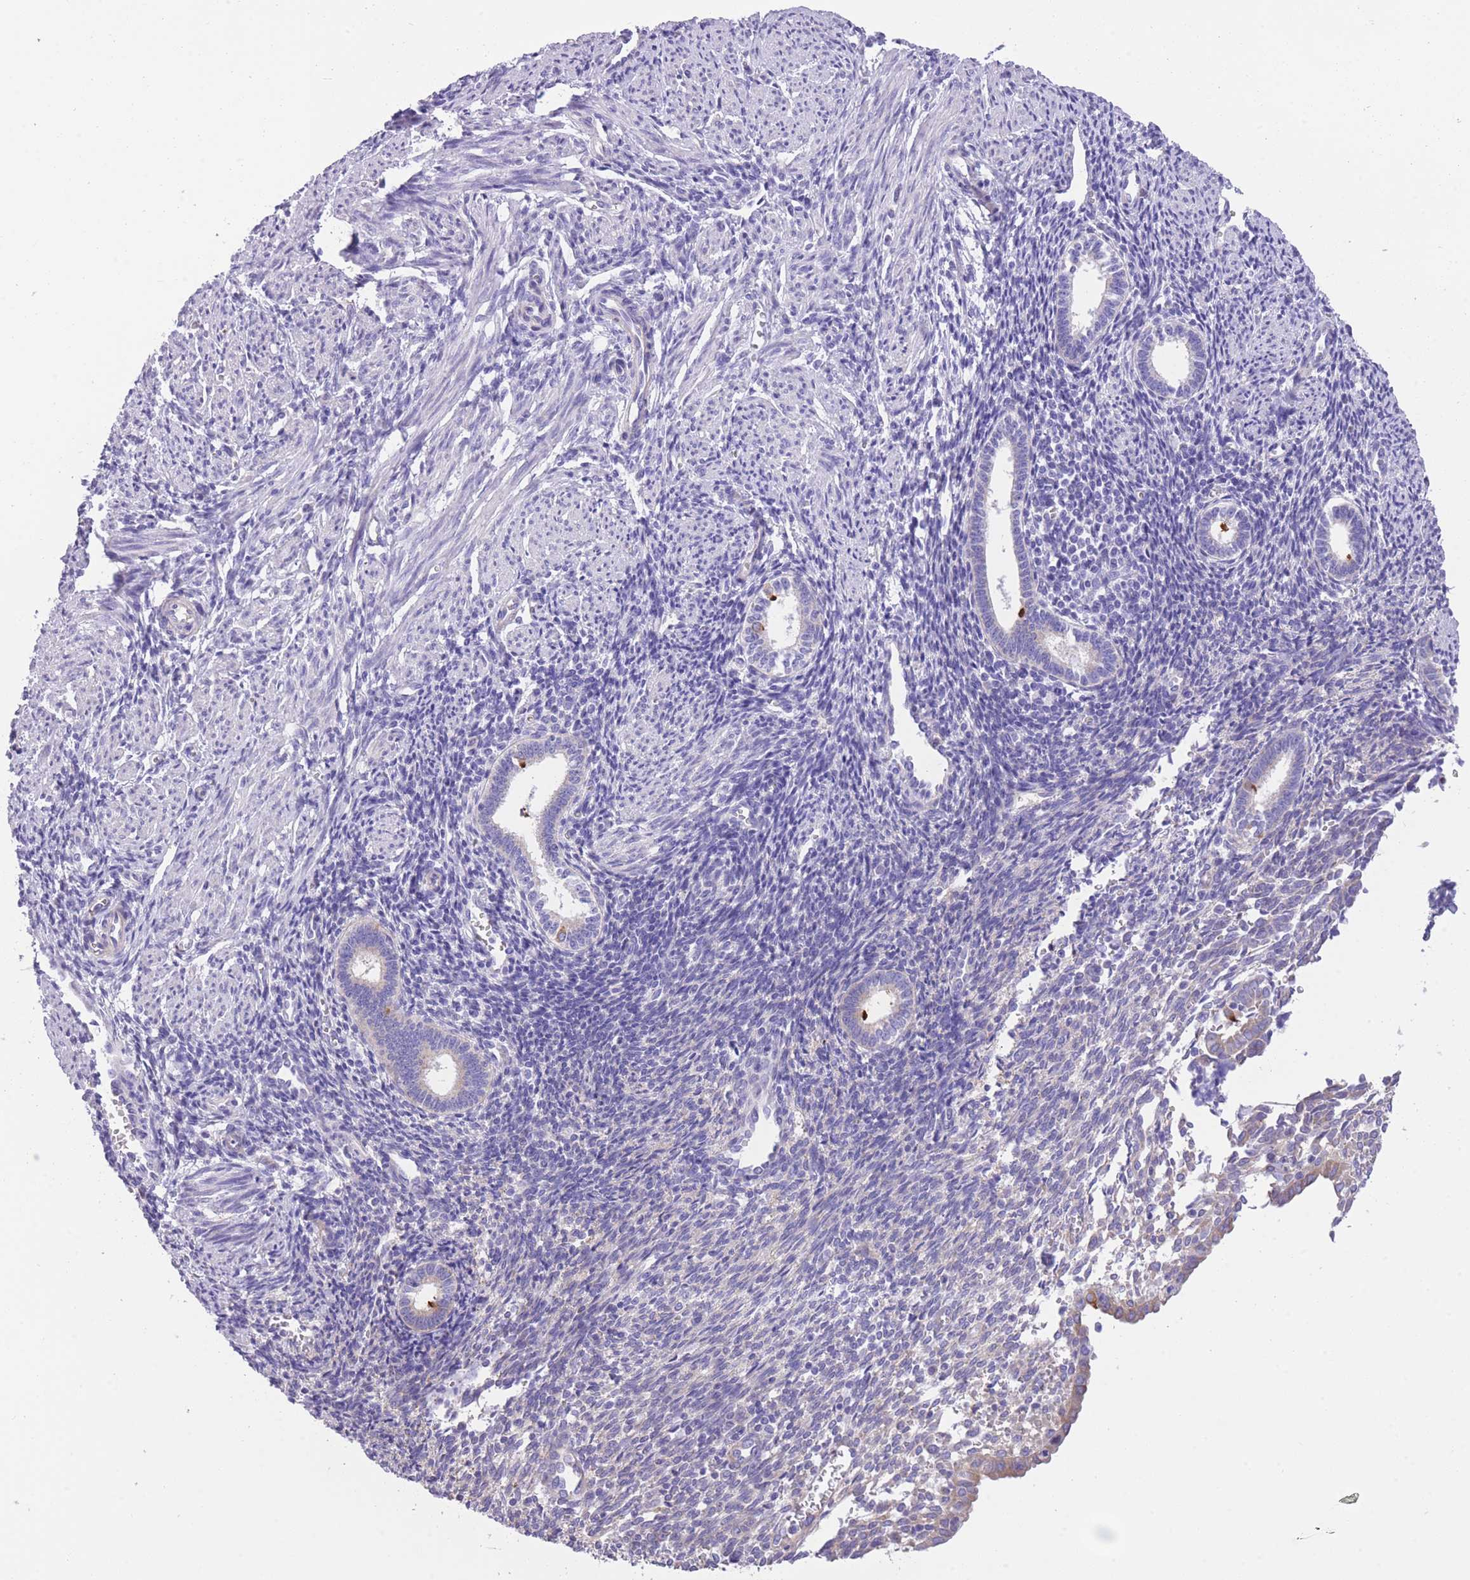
{"staining": {"intensity": "negative", "quantity": "none", "location": "none"}, "tissue": "endometrium", "cell_type": "Cells in endometrial stroma", "image_type": "normal", "snomed": [{"axis": "morphology", "description": "Normal tissue, NOS"}, {"axis": "topography", "description": "Endometrium"}], "caption": "Cells in endometrial stroma are negative for brown protein staining in benign endometrium.", "gene": "RHOU", "patient": {"sex": "female", "age": 32}}